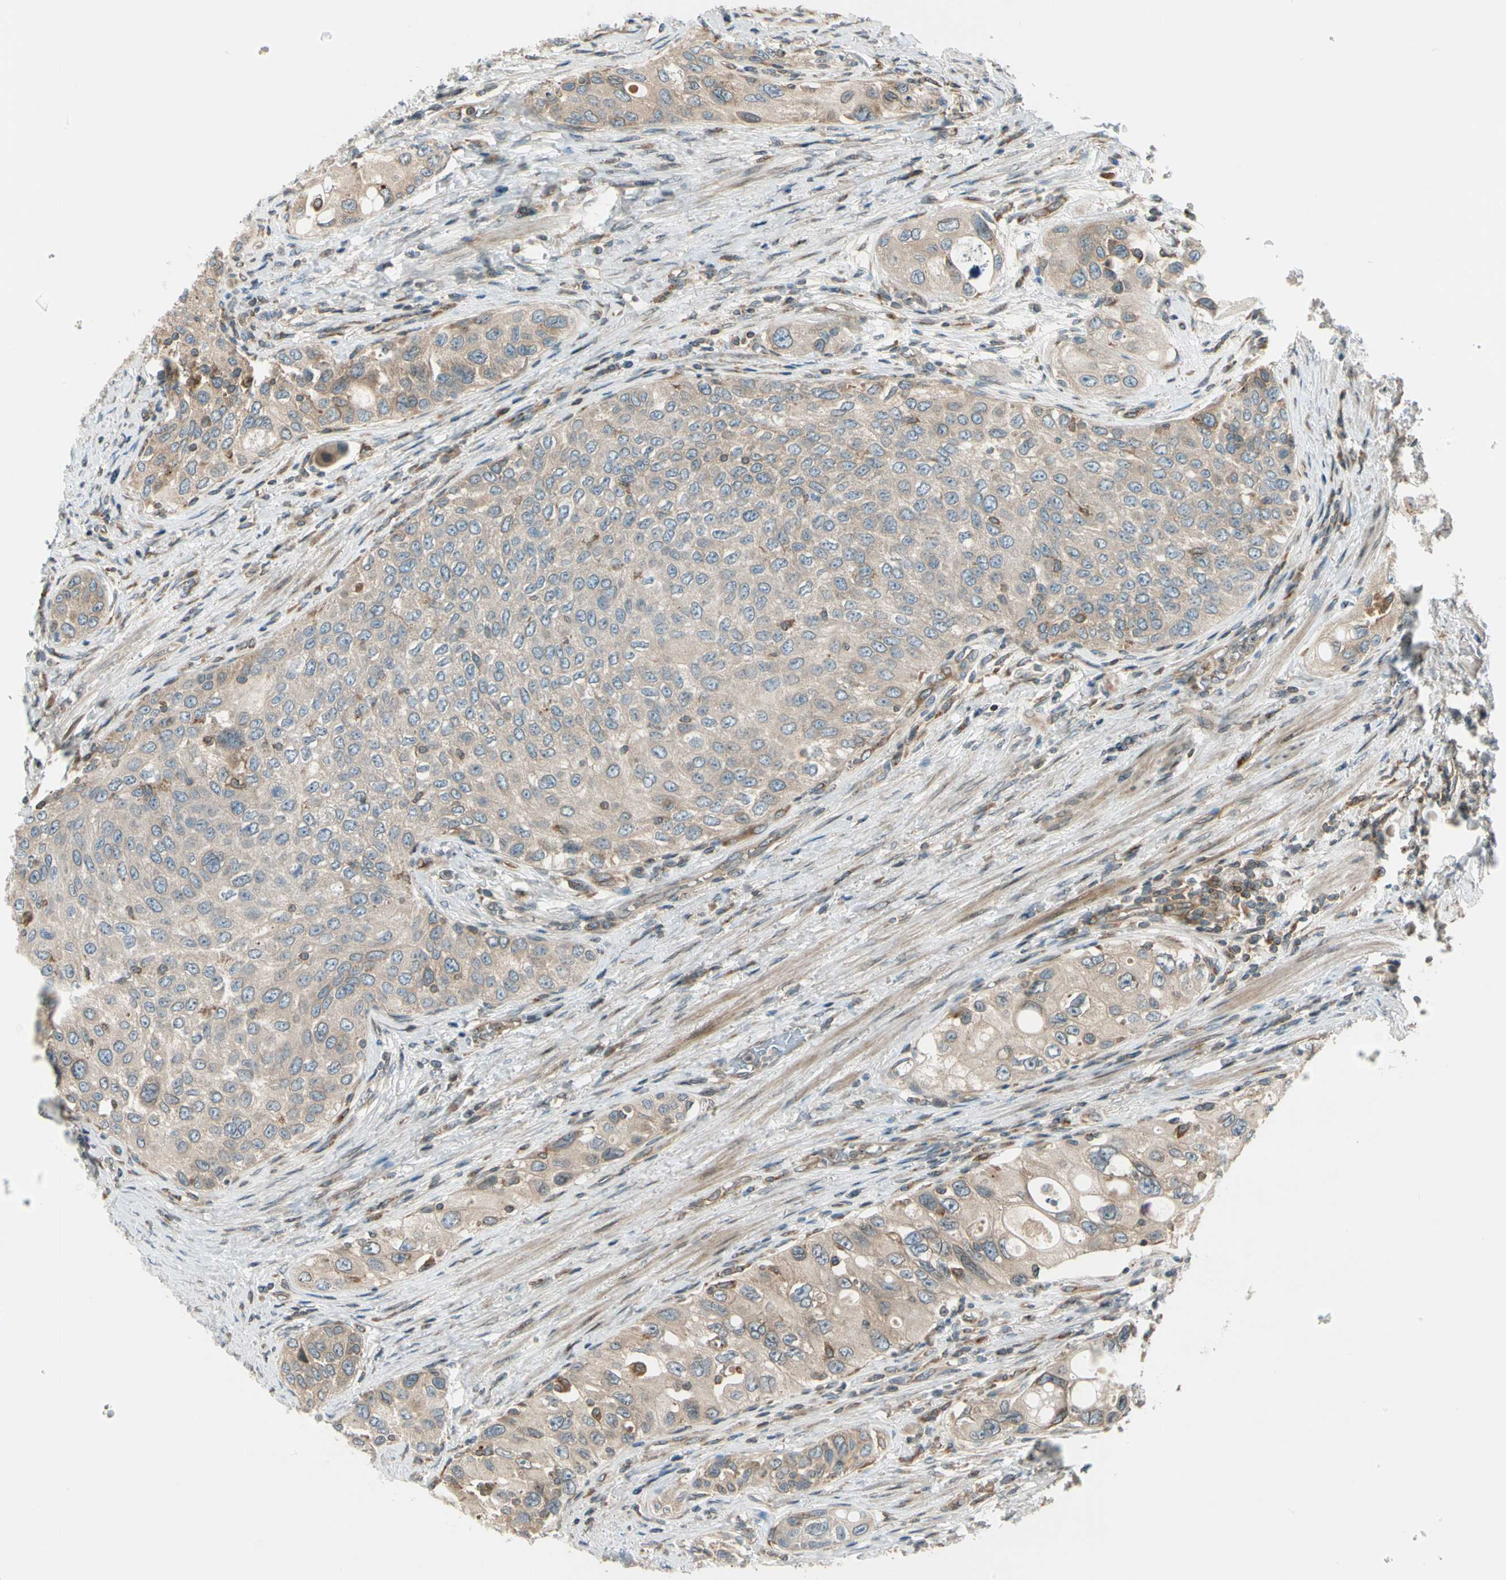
{"staining": {"intensity": "weak", "quantity": ">75%", "location": "cytoplasmic/membranous"}, "tissue": "urothelial cancer", "cell_type": "Tumor cells", "image_type": "cancer", "snomed": [{"axis": "morphology", "description": "Urothelial carcinoma, High grade"}, {"axis": "topography", "description": "Urinary bladder"}], "caption": "Urothelial cancer stained with a brown dye exhibits weak cytoplasmic/membranous positive expression in about >75% of tumor cells.", "gene": "TRIO", "patient": {"sex": "female", "age": 56}}